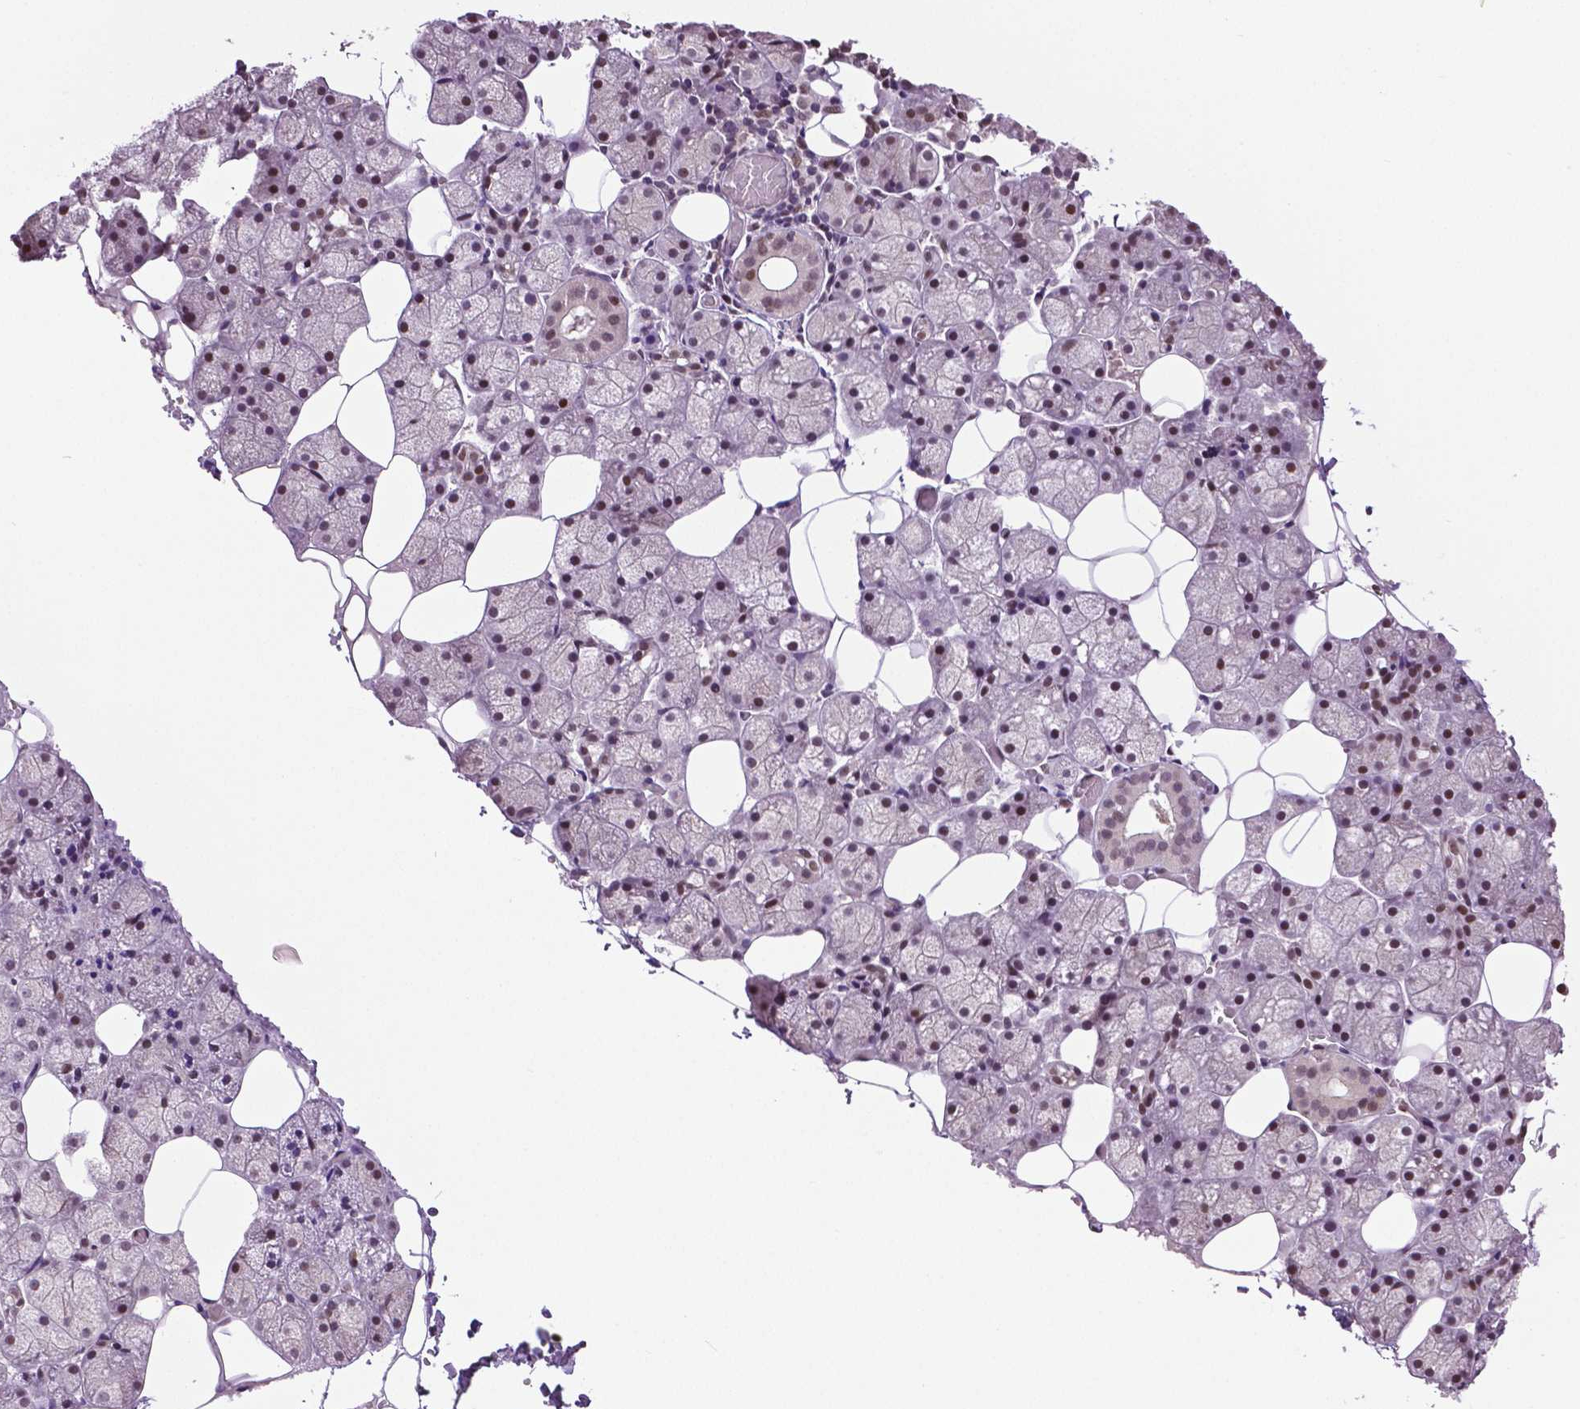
{"staining": {"intensity": "moderate", "quantity": "25%-75%", "location": "nuclear"}, "tissue": "salivary gland", "cell_type": "Glandular cells", "image_type": "normal", "snomed": [{"axis": "morphology", "description": "Normal tissue, NOS"}, {"axis": "topography", "description": "Salivary gland"}], "caption": "DAB immunohistochemical staining of unremarkable salivary gland shows moderate nuclear protein expression in about 25%-75% of glandular cells.", "gene": "DLX5", "patient": {"sex": "male", "age": 38}}